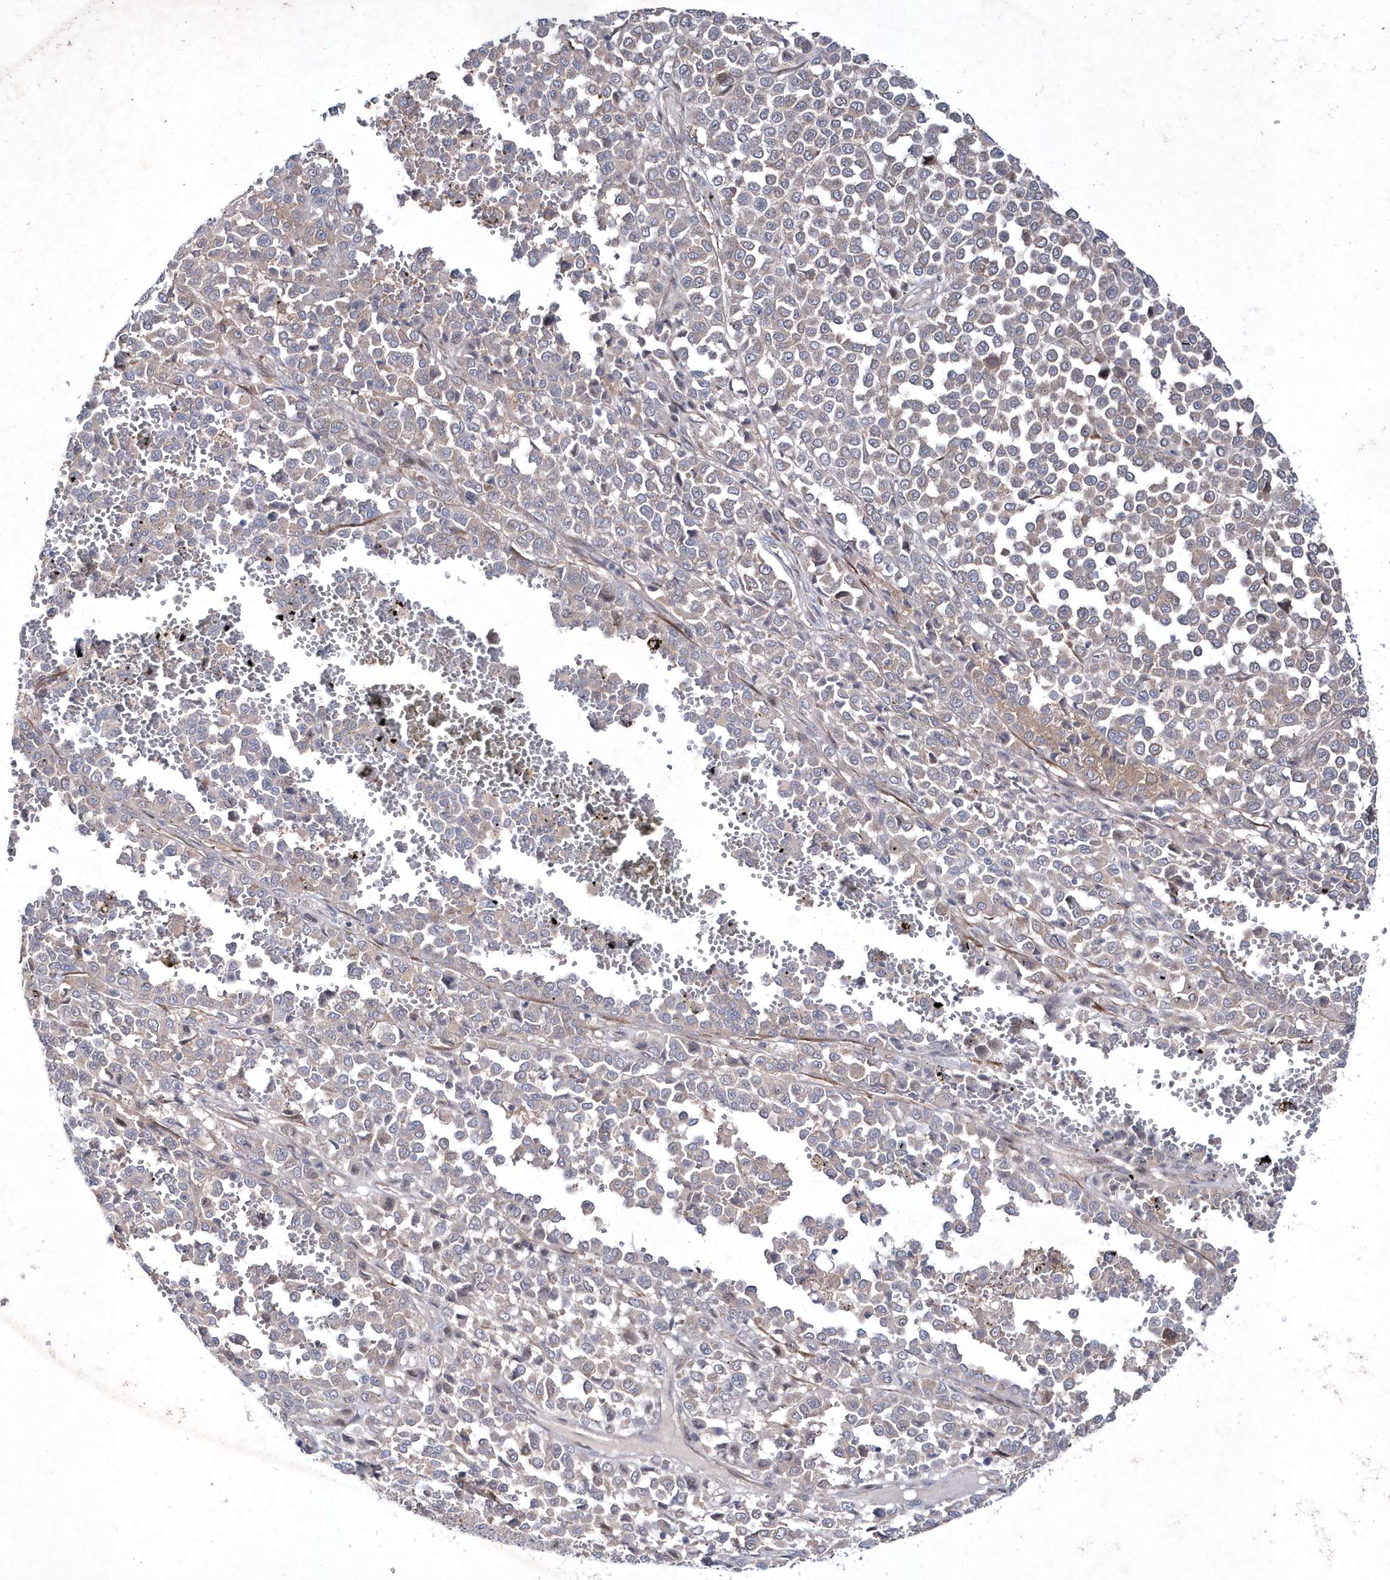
{"staining": {"intensity": "negative", "quantity": "none", "location": "none"}, "tissue": "melanoma", "cell_type": "Tumor cells", "image_type": "cancer", "snomed": [{"axis": "morphology", "description": "Malignant melanoma, Metastatic site"}, {"axis": "topography", "description": "Pancreas"}], "caption": "An immunohistochemistry (IHC) micrograph of malignant melanoma (metastatic site) is shown. There is no staining in tumor cells of malignant melanoma (metastatic site). (DAB immunohistochemistry (IHC), high magnification).", "gene": "DSPP", "patient": {"sex": "female", "age": 30}}